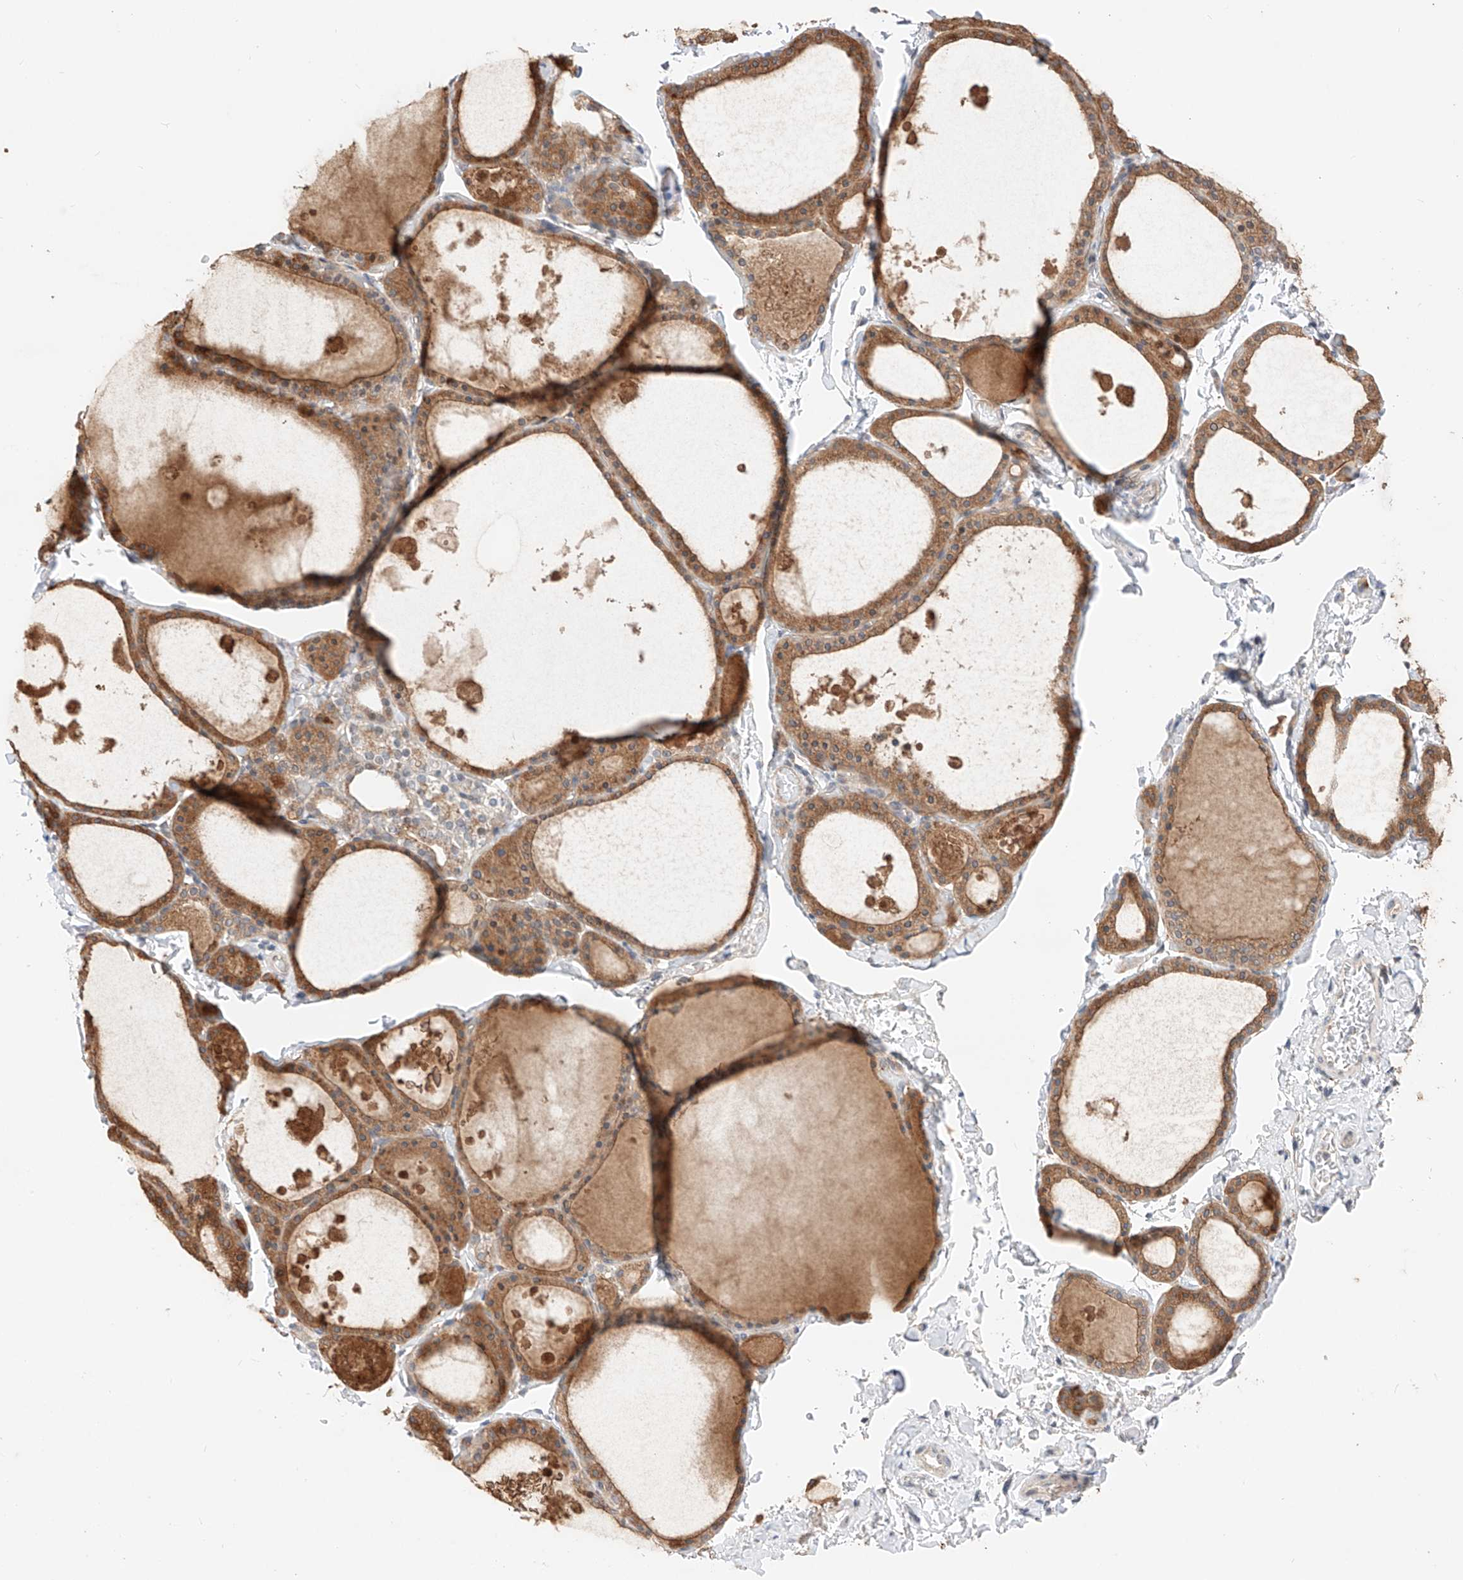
{"staining": {"intensity": "moderate", "quantity": ">75%", "location": "cytoplasmic/membranous"}, "tissue": "thyroid gland", "cell_type": "Glandular cells", "image_type": "normal", "snomed": [{"axis": "morphology", "description": "Normal tissue, NOS"}, {"axis": "topography", "description": "Thyroid gland"}], "caption": "Benign thyroid gland was stained to show a protein in brown. There is medium levels of moderate cytoplasmic/membranous expression in approximately >75% of glandular cells. (DAB (3,3'-diaminobenzidine) = brown stain, brightfield microscopy at high magnification).", "gene": "GCNT1", "patient": {"sex": "male", "age": 56}}